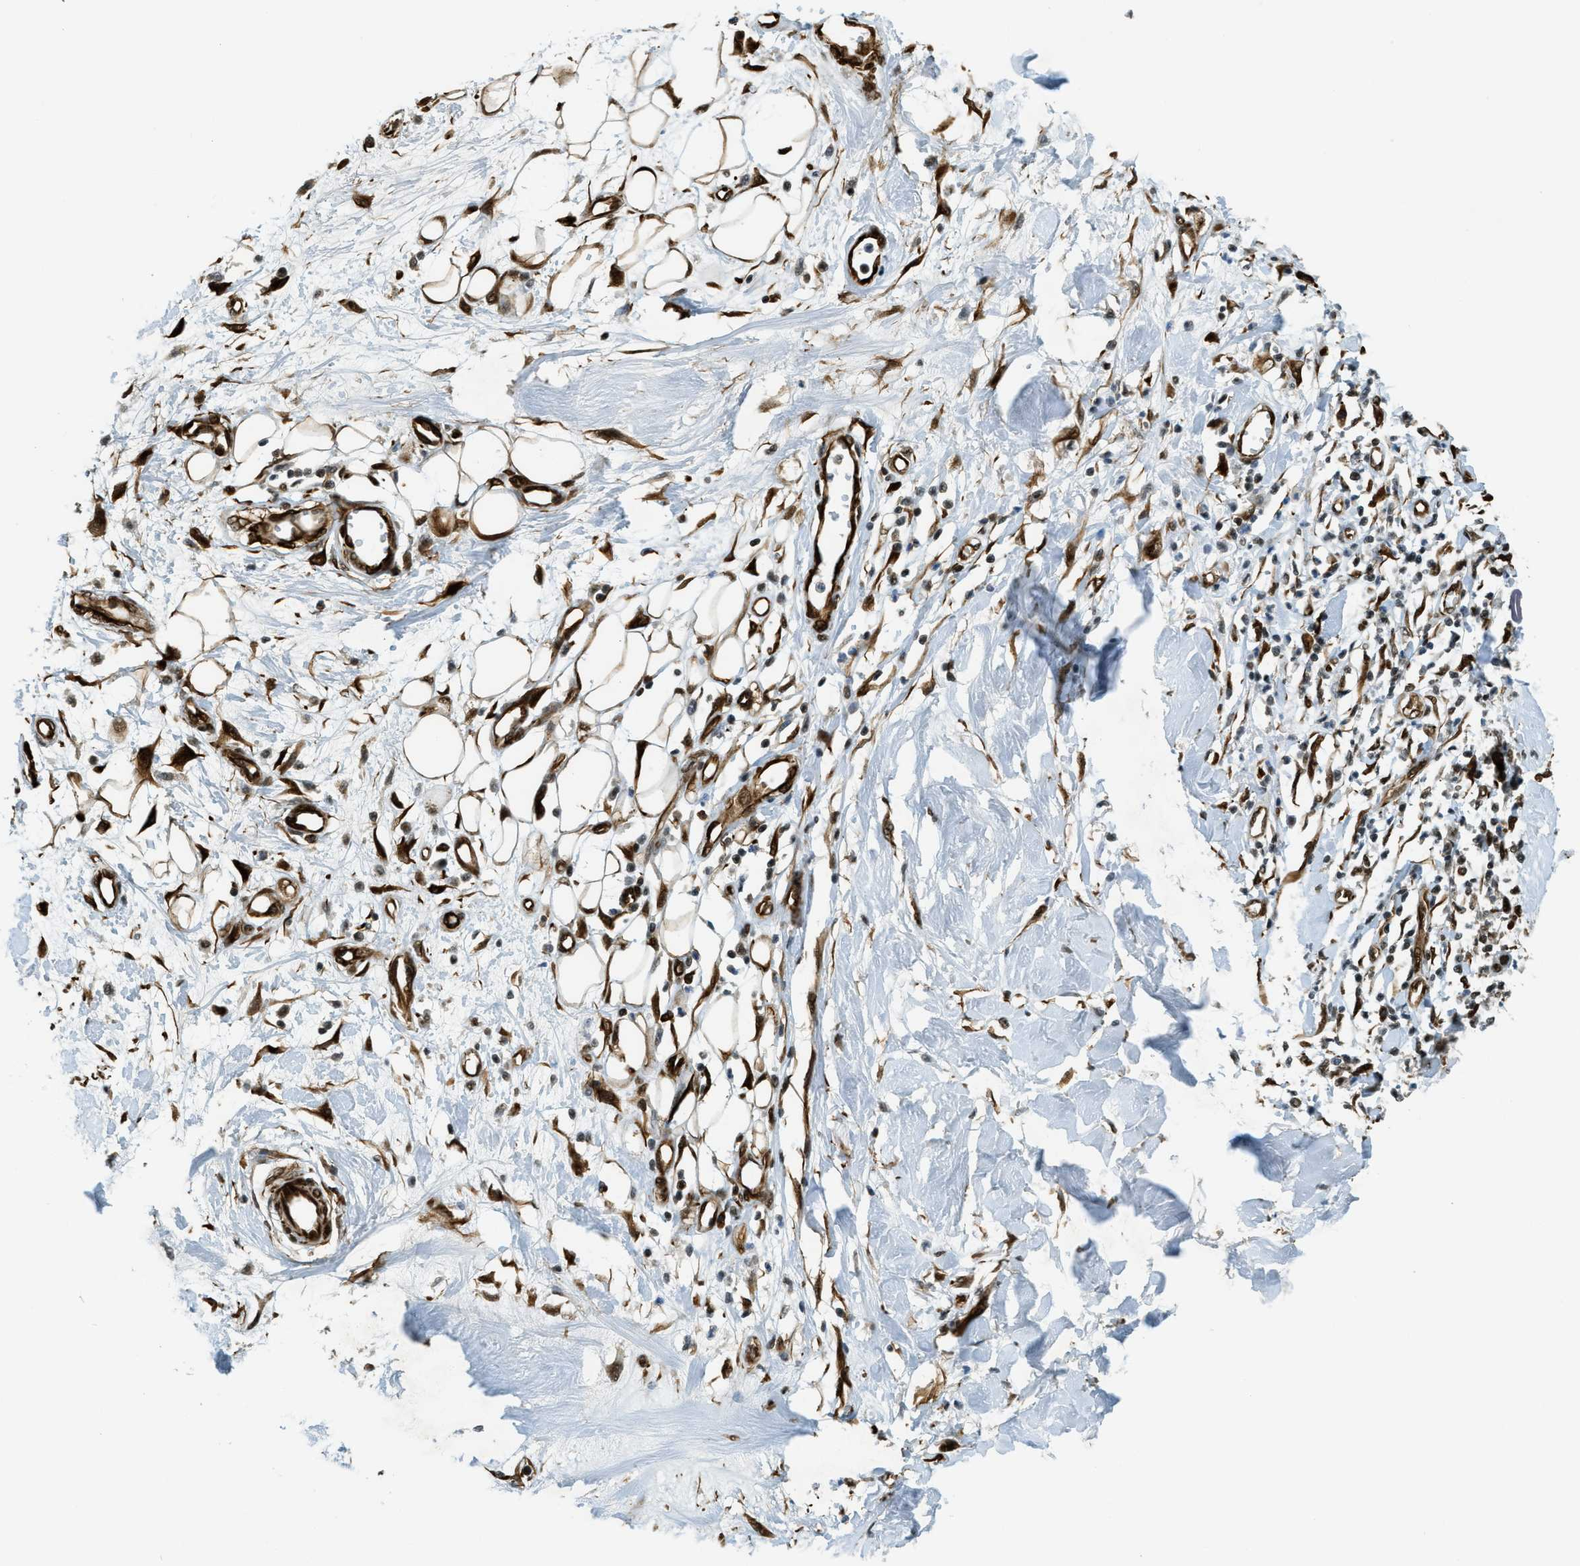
{"staining": {"intensity": "strong", "quantity": ">75%", "location": "cytoplasmic/membranous,nuclear"}, "tissue": "adipose tissue", "cell_type": "Adipocytes", "image_type": "normal", "snomed": [{"axis": "morphology", "description": "Normal tissue, NOS"}, {"axis": "morphology", "description": "Squamous cell carcinoma, NOS"}, {"axis": "topography", "description": "Skin"}, {"axis": "topography", "description": "Peripheral nerve tissue"}], "caption": "Immunohistochemistry of benign human adipose tissue reveals high levels of strong cytoplasmic/membranous,nuclear expression in about >75% of adipocytes. (Brightfield microscopy of DAB IHC at high magnification).", "gene": "ZFR", "patient": {"sex": "male", "age": 83}}